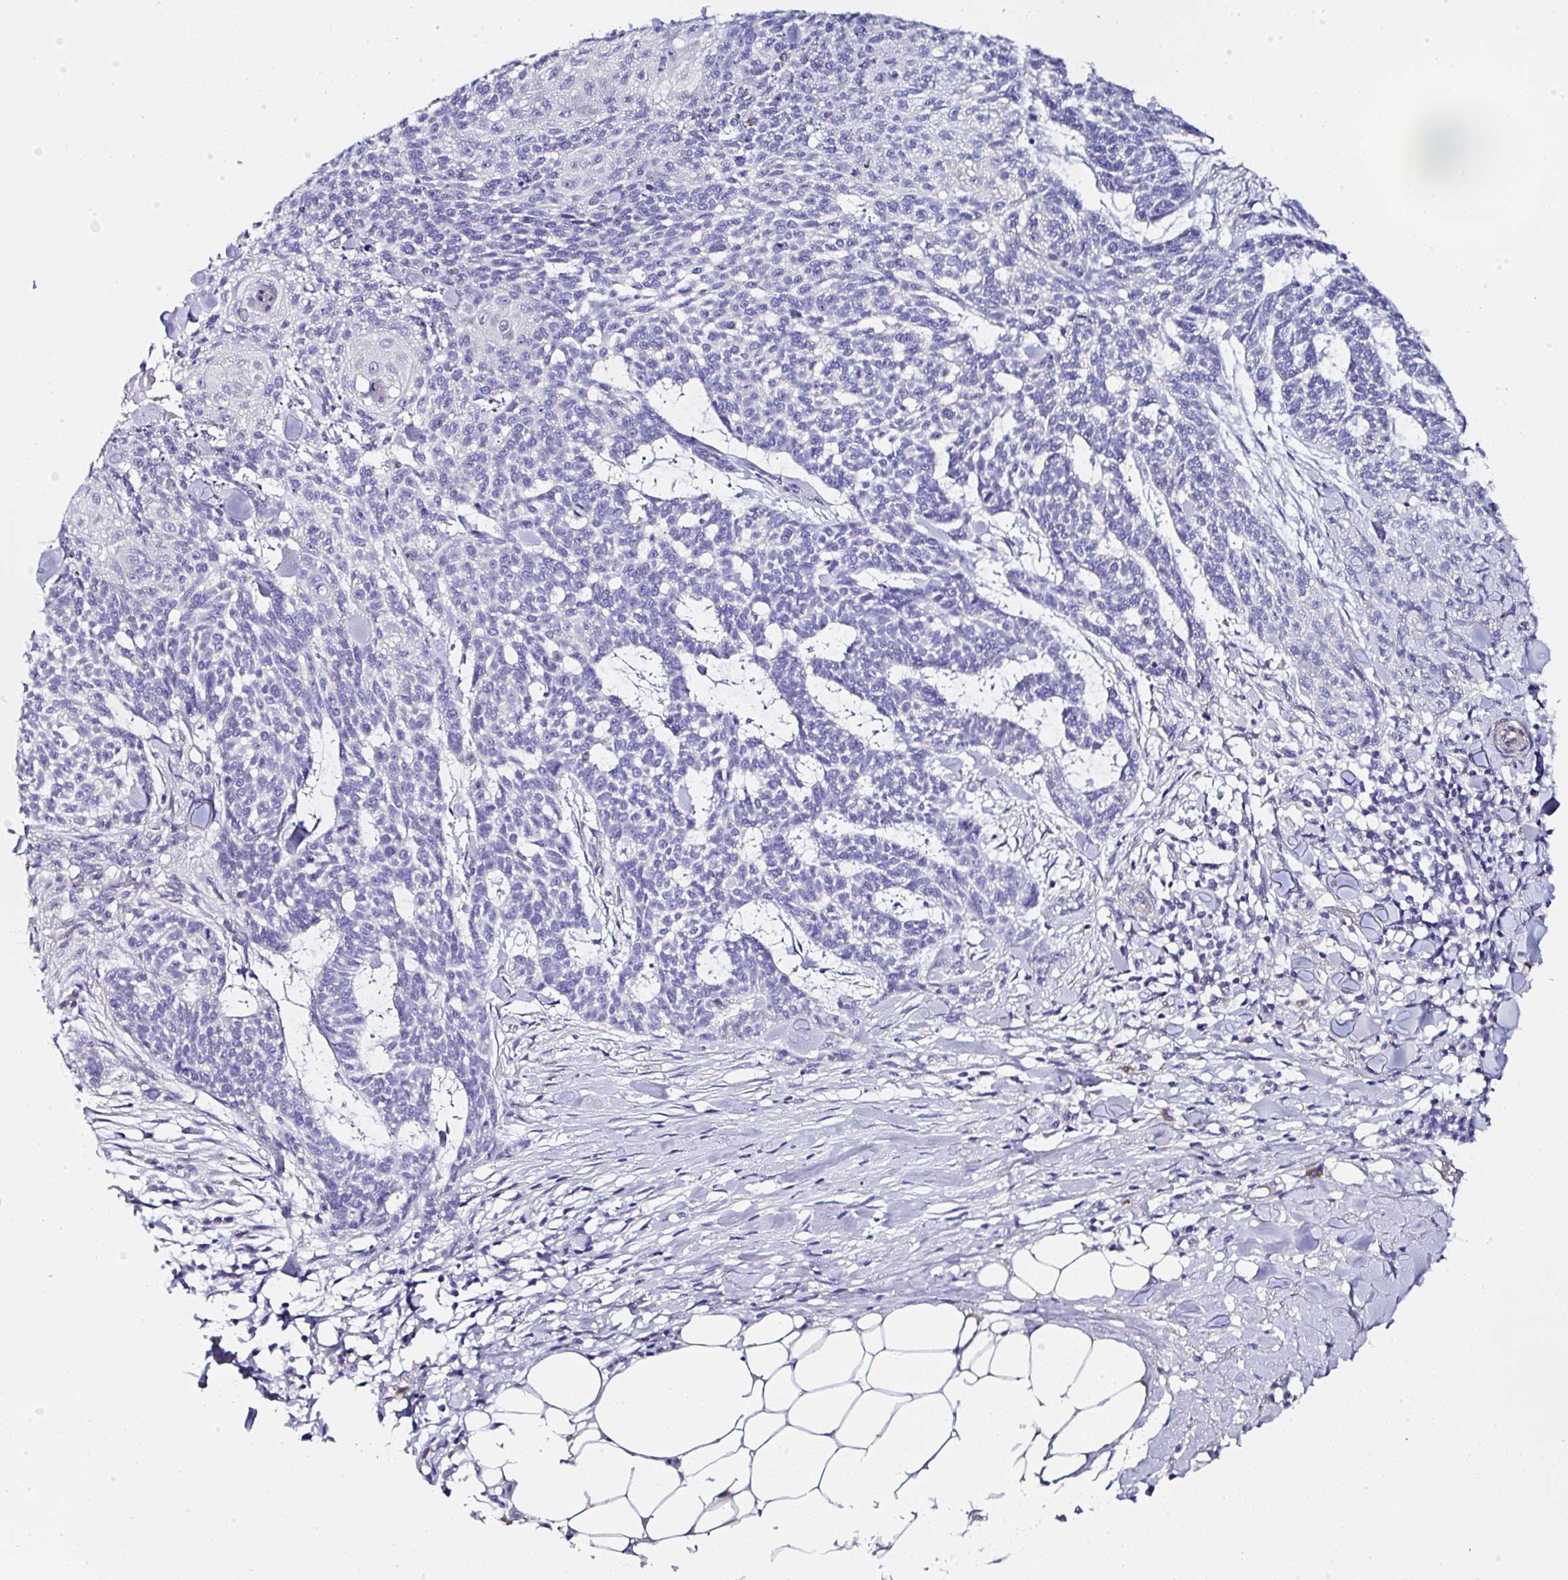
{"staining": {"intensity": "negative", "quantity": "none", "location": "none"}, "tissue": "skin cancer", "cell_type": "Tumor cells", "image_type": "cancer", "snomed": [{"axis": "morphology", "description": "Basal cell carcinoma"}, {"axis": "topography", "description": "Skin"}], "caption": "Tumor cells are negative for protein expression in human skin cancer (basal cell carcinoma). (Stains: DAB (3,3'-diaminobenzidine) immunohistochemistry (IHC) with hematoxylin counter stain, Microscopy: brightfield microscopy at high magnification).", "gene": "PPFIA4", "patient": {"sex": "female", "age": 93}}